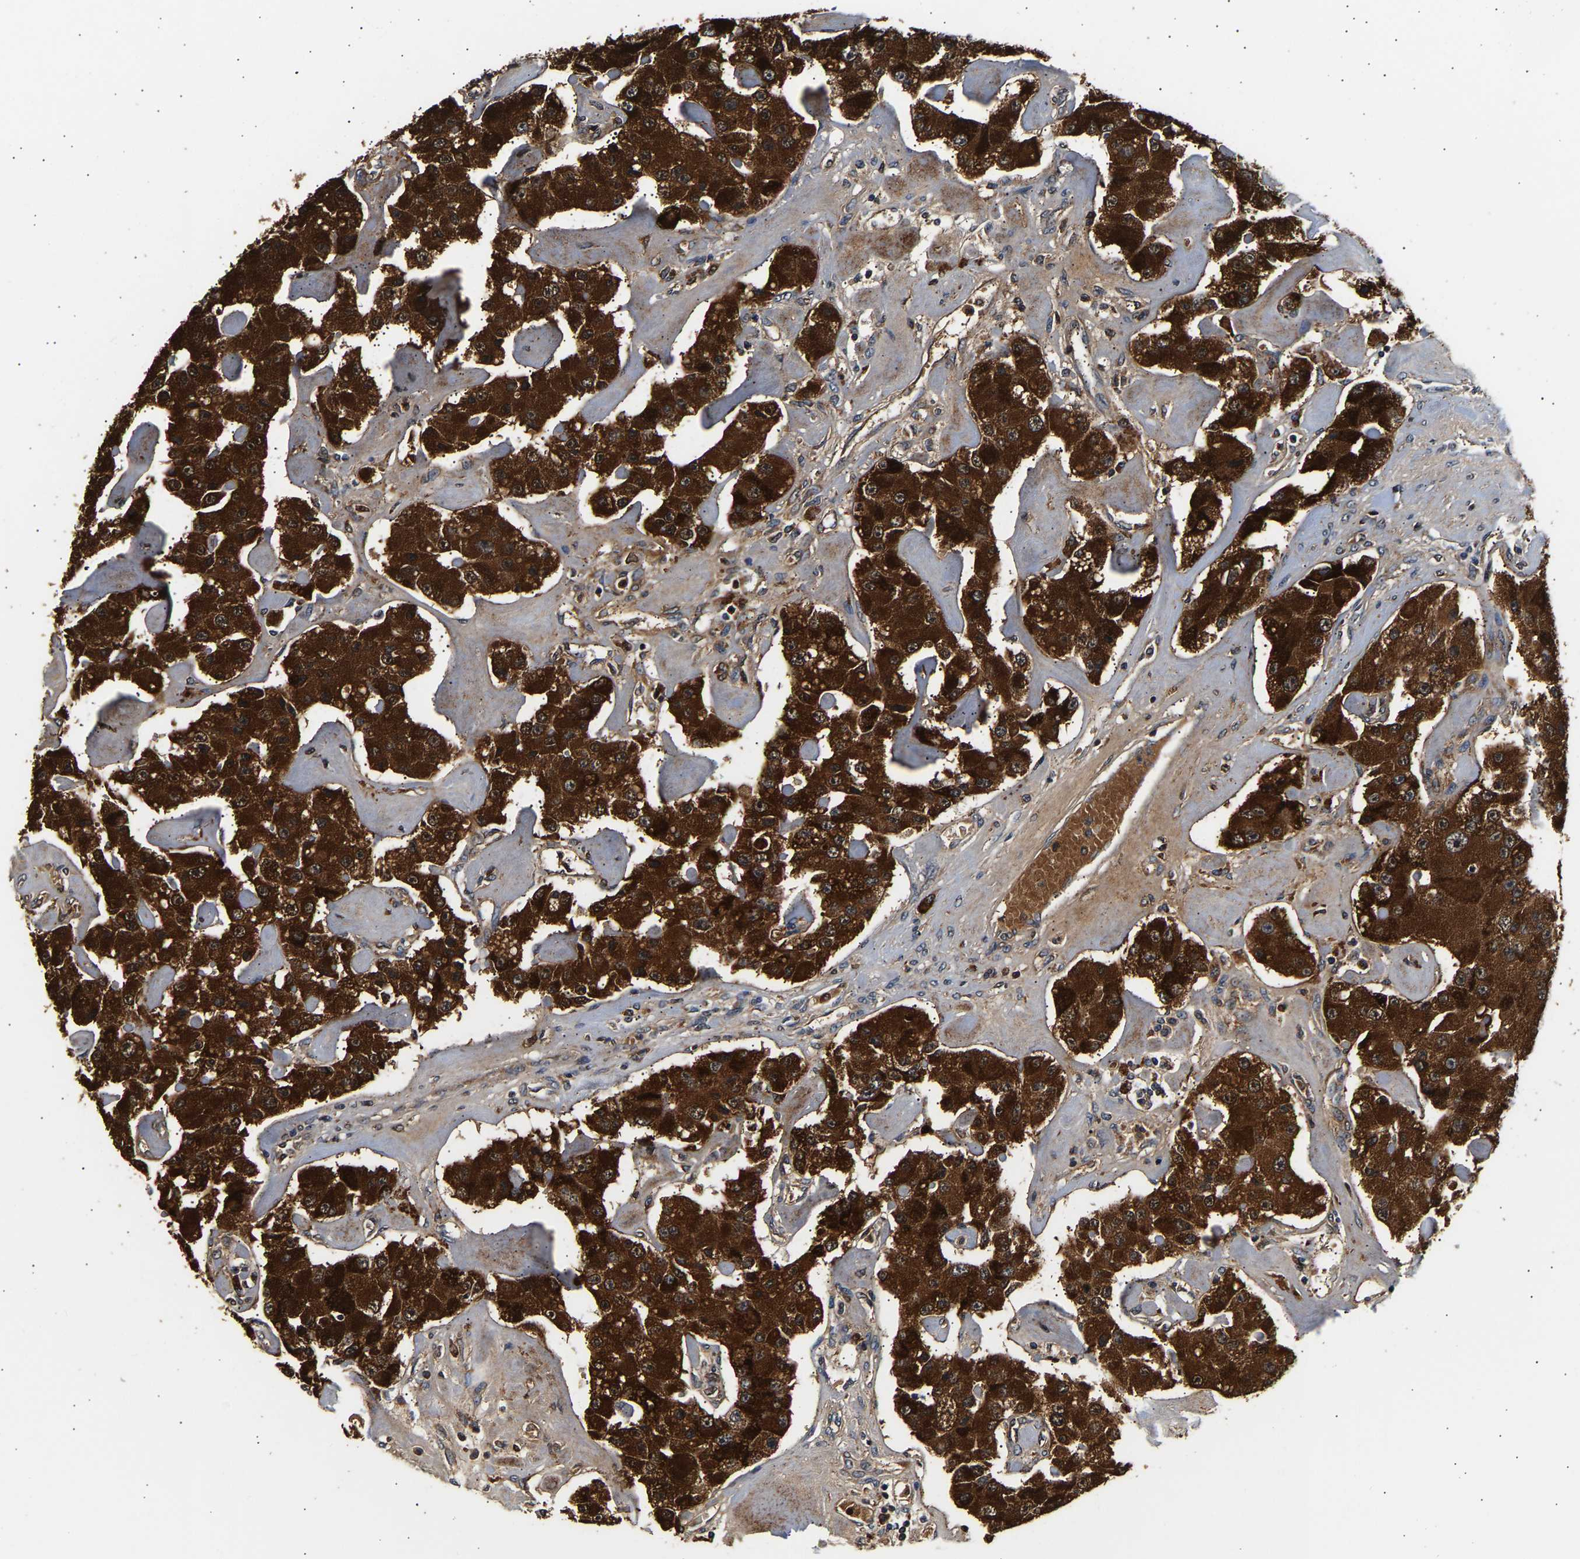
{"staining": {"intensity": "strong", "quantity": ">75%", "location": "cytoplasmic/membranous,nuclear"}, "tissue": "carcinoid", "cell_type": "Tumor cells", "image_type": "cancer", "snomed": [{"axis": "morphology", "description": "Carcinoid, malignant, NOS"}, {"axis": "topography", "description": "Pancreas"}], "caption": "Immunohistochemical staining of human carcinoid demonstrates high levels of strong cytoplasmic/membranous and nuclear protein staining in approximately >75% of tumor cells. Nuclei are stained in blue.", "gene": "SMU1", "patient": {"sex": "male", "age": 41}}